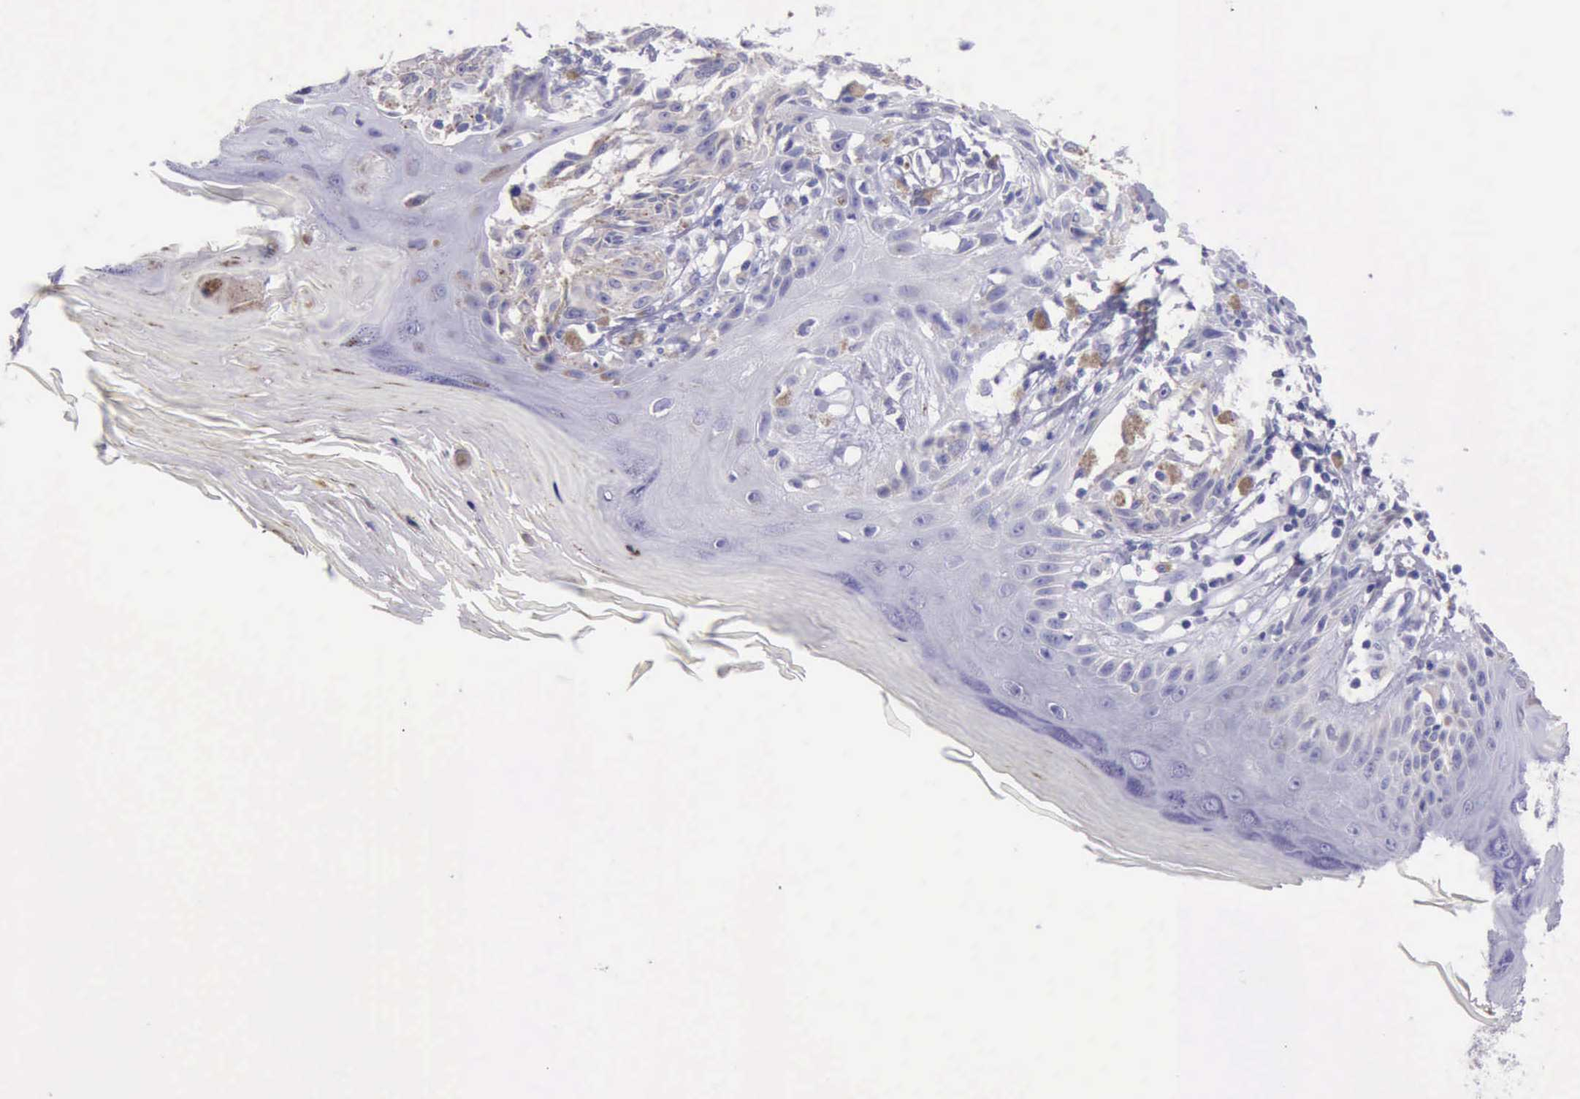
{"staining": {"intensity": "negative", "quantity": "none", "location": "none"}, "tissue": "melanoma", "cell_type": "Tumor cells", "image_type": "cancer", "snomed": [{"axis": "morphology", "description": "Malignant melanoma, NOS"}, {"axis": "topography", "description": "Skin"}], "caption": "Tumor cells are negative for brown protein staining in malignant melanoma.", "gene": "LRFN5", "patient": {"sex": "female", "age": 77}}